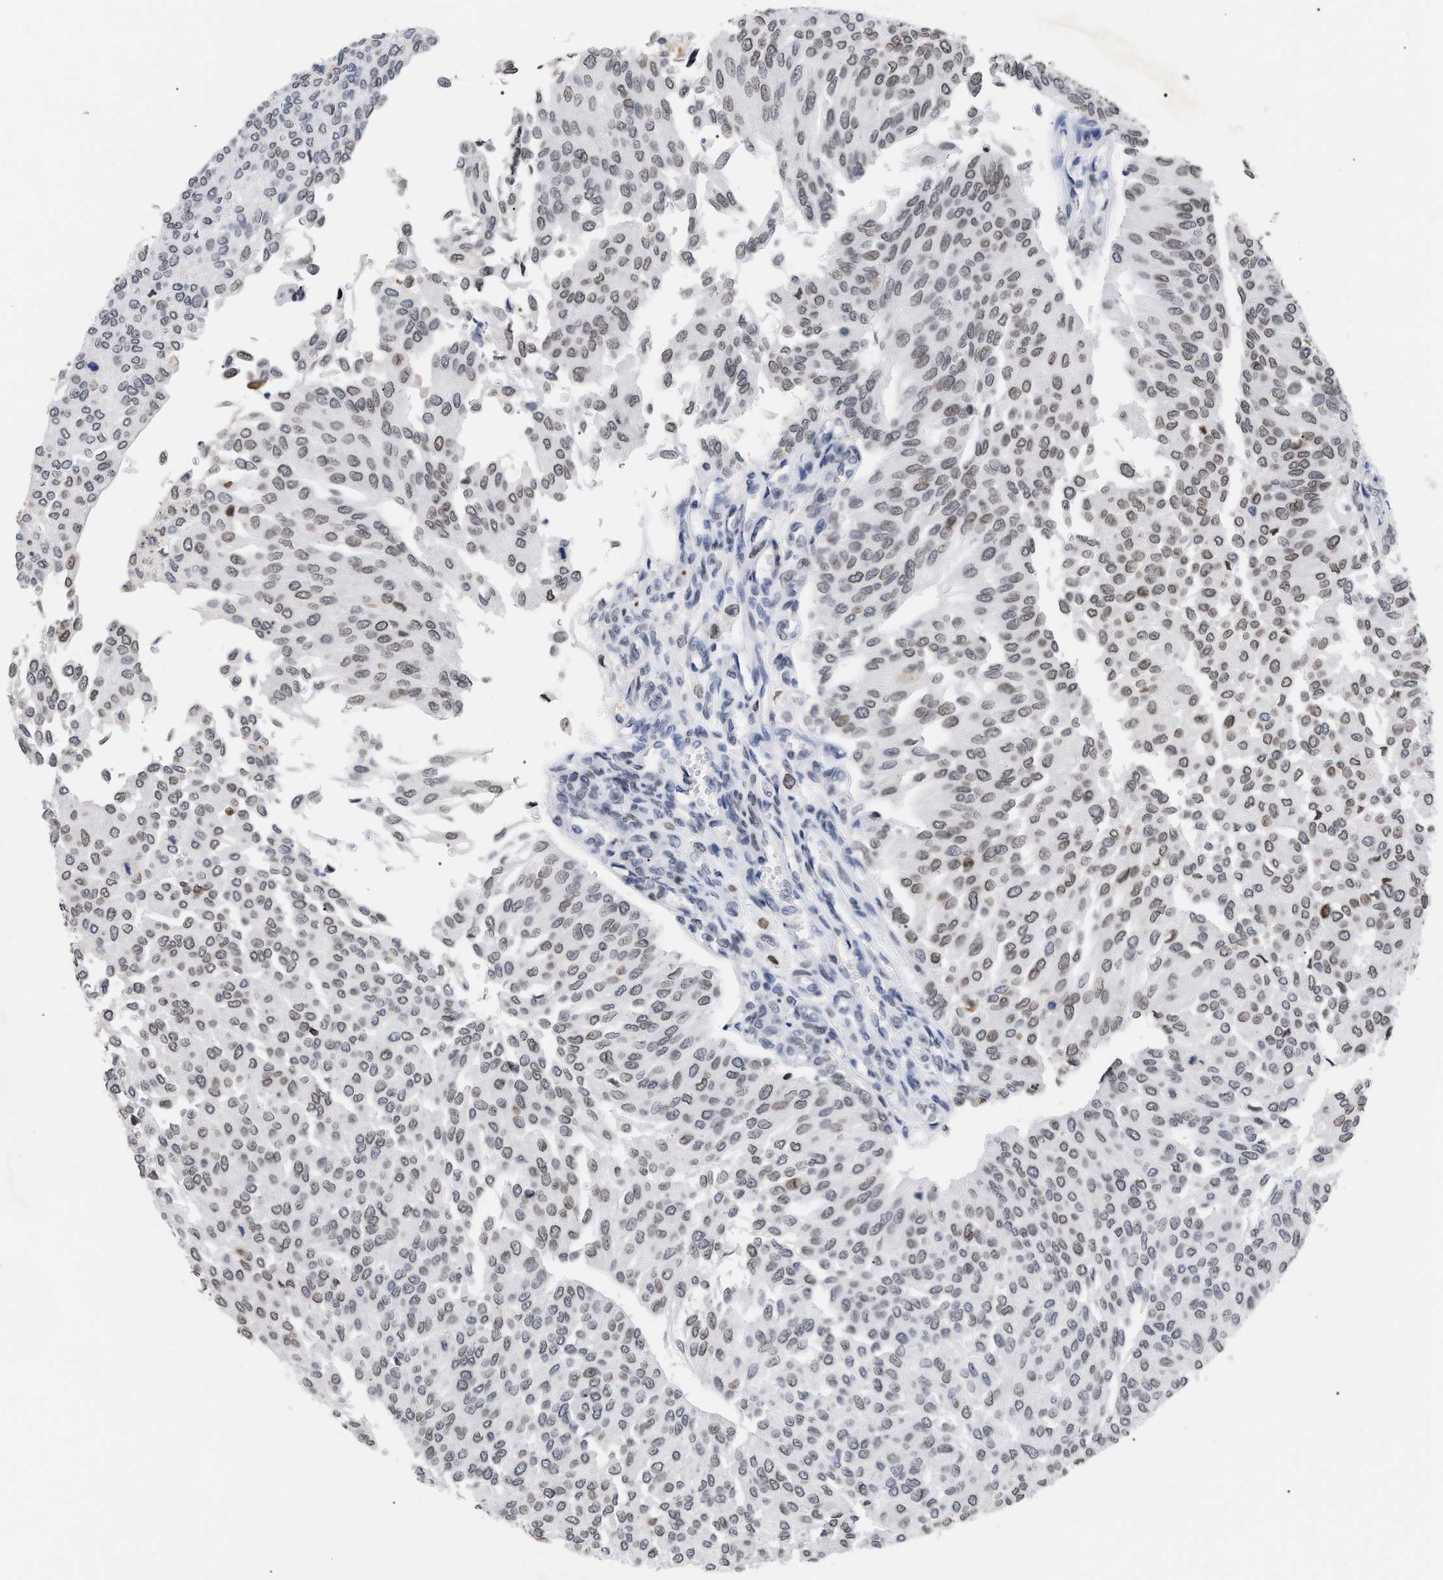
{"staining": {"intensity": "weak", "quantity": ">75%", "location": "cytoplasmic/membranous,nuclear"}, "tissue": "urothelial cancer", "cell_type": "Tumor cells", "image_type": "cancer", "snomed": [{"axis": "morphology", "description": "Urothelial carcinoma, Low grade"}, {"axis": "topography", "description": "Urinary bladder"}], "caption": "Urothelial cancer was stained to show a protein in brown. There is low levels of weak cytoplasmic/membranous and nuclear staining in approximately >75% of tumor cells.", "gene": "TPR", "patient": {"sex": "female", "age": 79}}